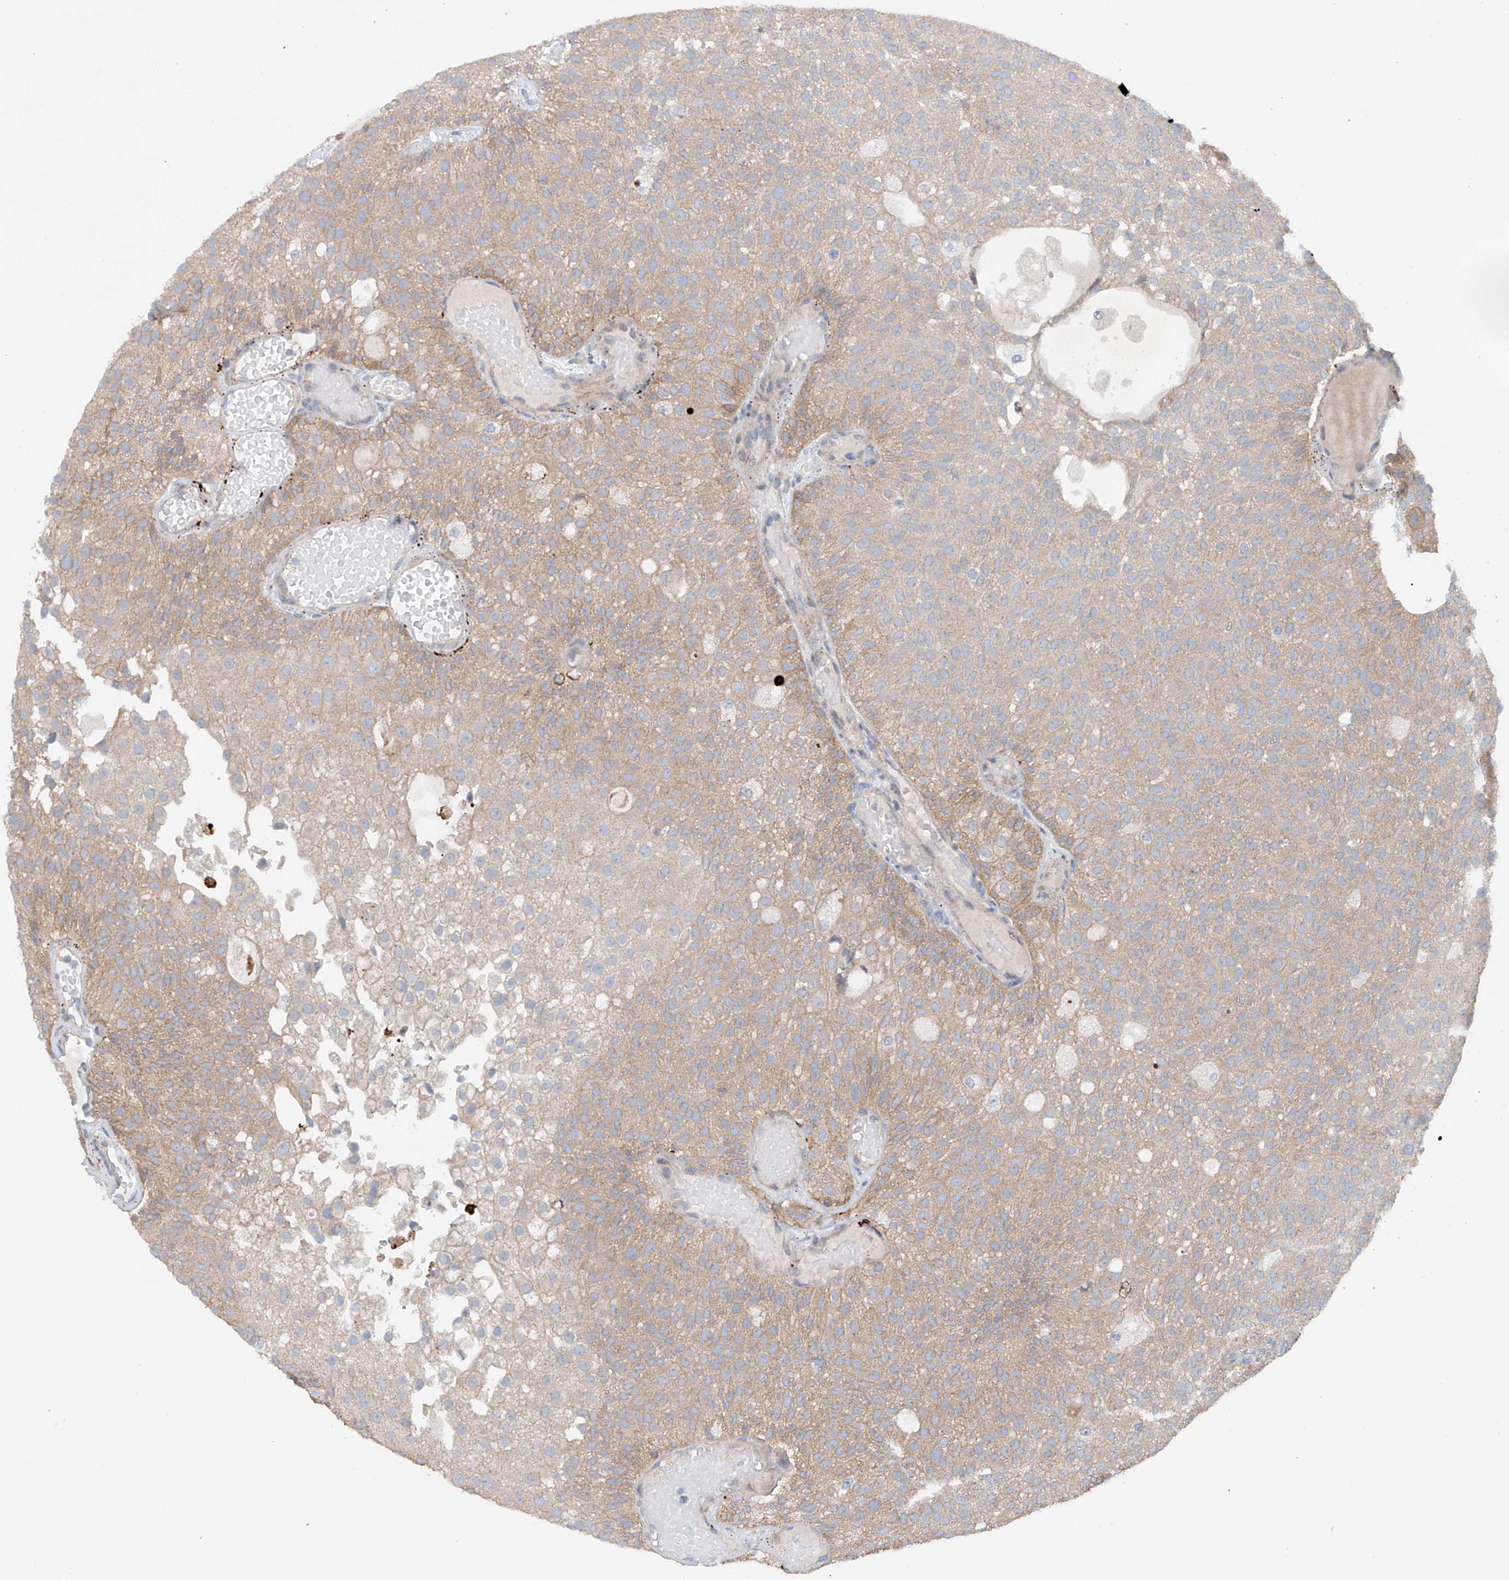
{"staining": {"intensity": "moderate", "quantity": ">75%", "location": "cytoplasmic/membranous"}, "tissue": "urothelial cancer", "cell_type": "Tumor cells", "image_type": "cancer", "snomed": [{"axis": "morphology", "description": "Urothelial carcinoma, Low grade"}, {"axis": "topography", "description": "Urinary bladder"}], "caption": "DAB (3,3'-diaminobenzidine) immunohistochemical staining of urothelial carcinoma (low-grade) exhibits moderate cytoplasmic/membranous protein positivity in approximately >75% of tumor cells.", "gene": "CEP85L", "patient": {"sex": "male", "age": 78}}